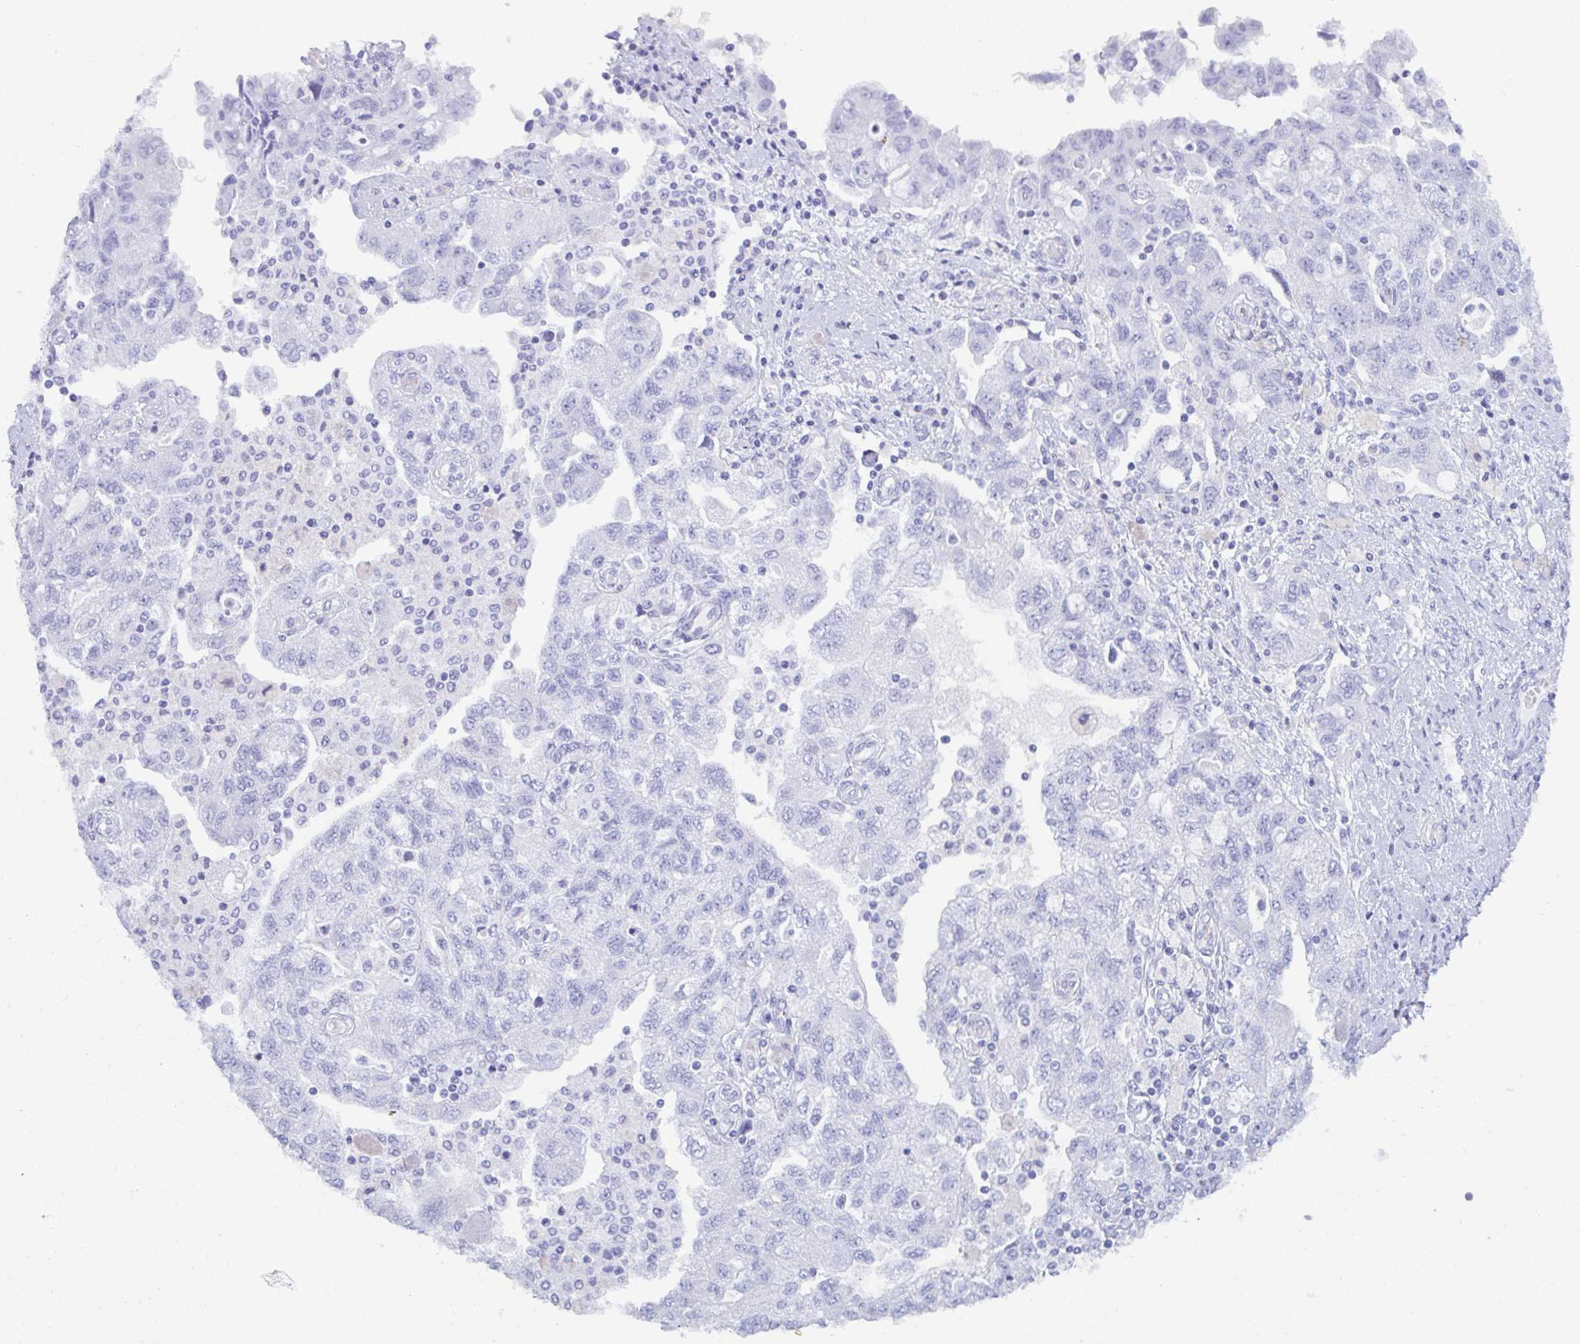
{"staining": {"intensity": "negative", "quantity": "none", "location": "none"}, "tissue": "ovarian cancer", "cell_type": "Tumor cells", "image_type": "cancer", "snomed": [{"axis": "morphology", "description": "Carcinoma, NOS"}, {"axis": "morphology", "description": "Cystadenocarcinoma, serous, NOS"}, {"axis": "topography", "description": "Ovary"}], "caption": "There is no significant positivity in tumor cells of ovarian serous cystadenocarcinoma.", "gene": "MRGPRG", "patient": {"sex": "female", "age": 69}}